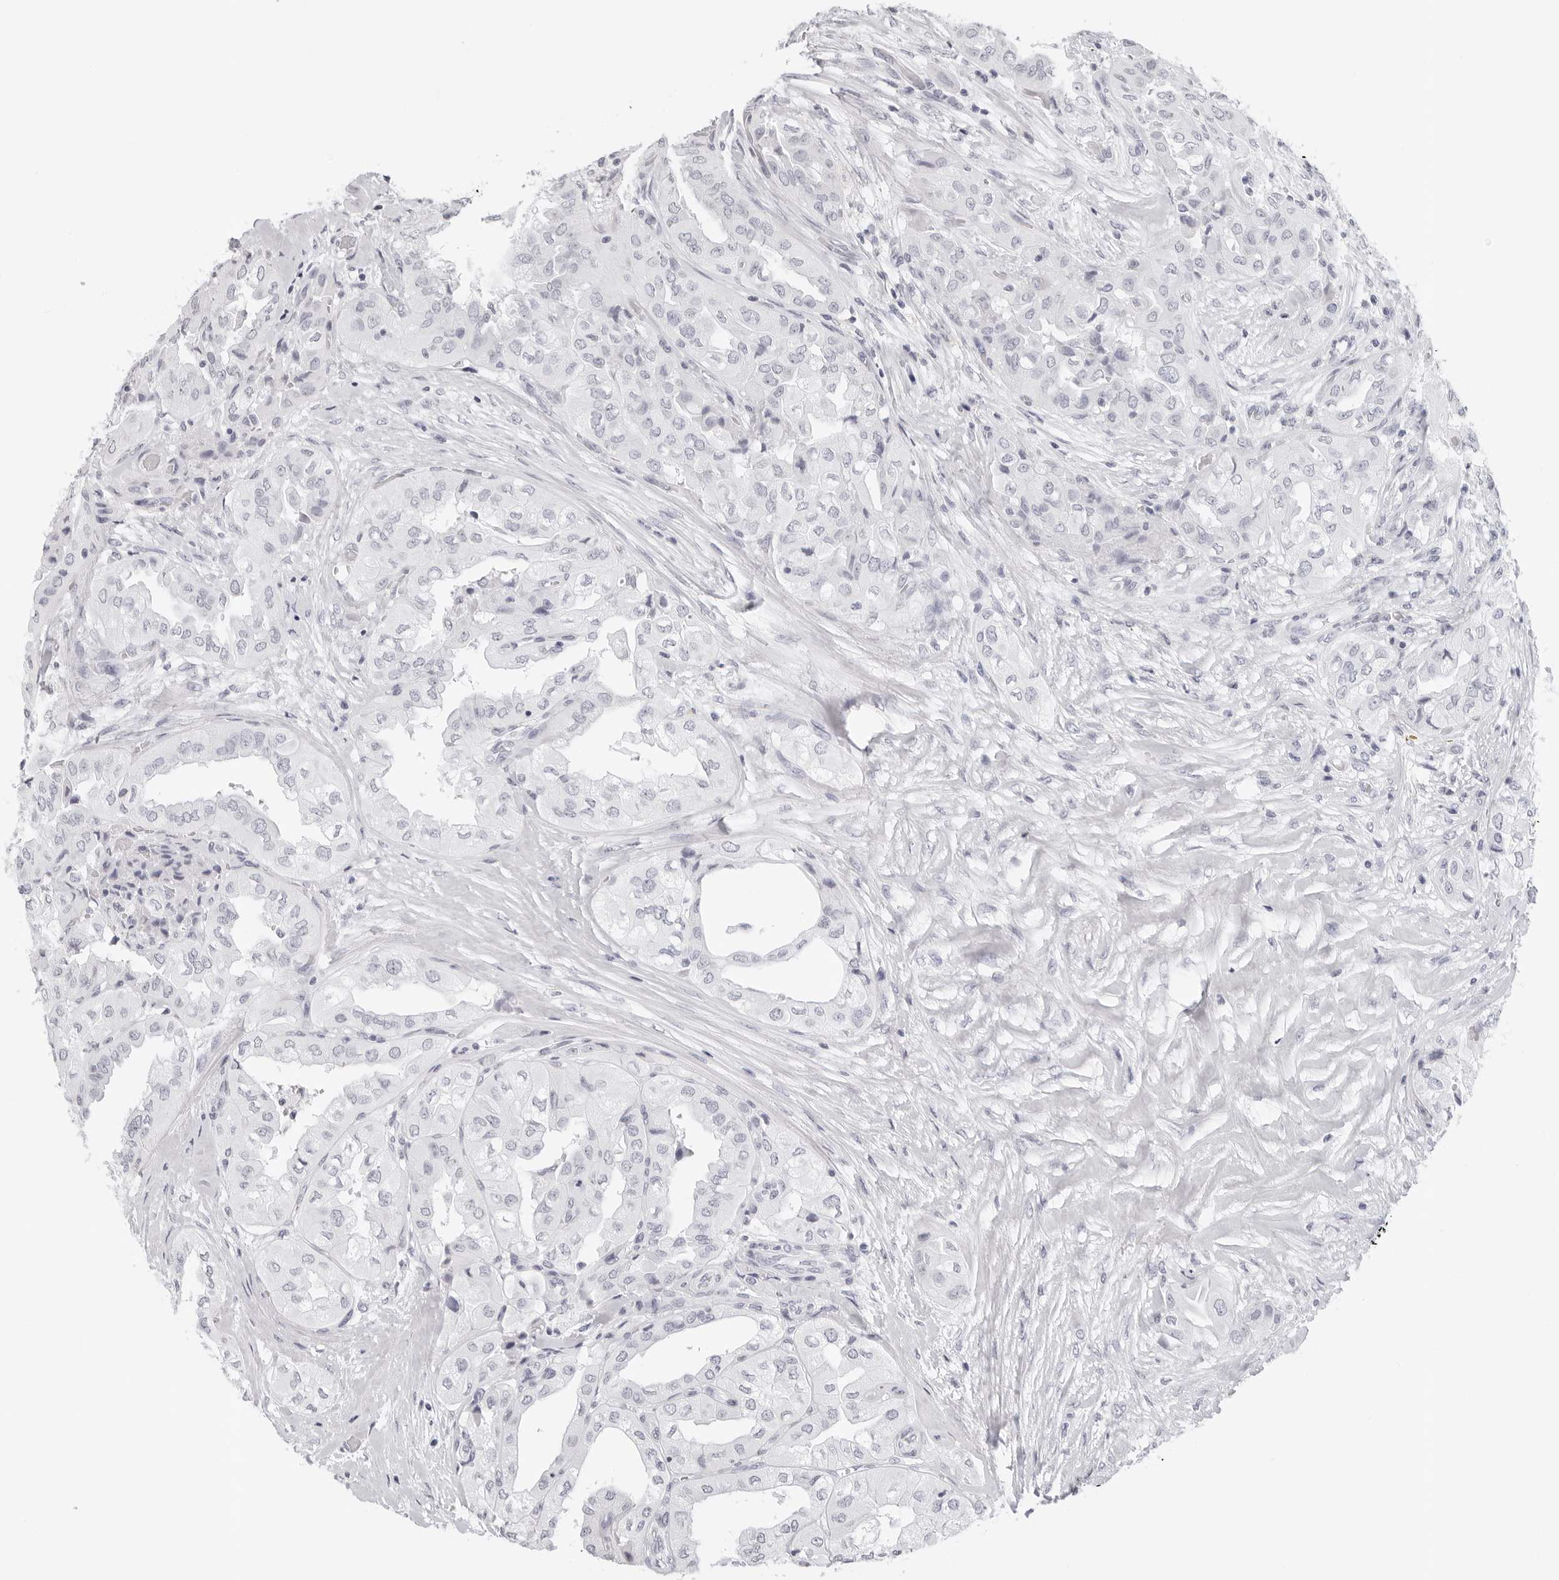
{"staining": {"intensity": "negative", "quantity": "none", "location": "none"}, "tissue": "thyroid cancer", "cell_type": "Tumor cells", "image_type": "cancer", "snomed": [{"axis": "morphology", "description": "Papillary adenocarcinoma, NOS"}, {"axis": "topography", "description": "Thyroid gland"}], "caption": "High magnification brightfield microscopy of thyroid cancer (papillary adenocarcinoma) stained with DAB (brown) and counterstained with hematoxylin (blue): tumor cells show no significant staining.", "gene": "AGMAT", "patient": {"sex": "female", "age": 59}}